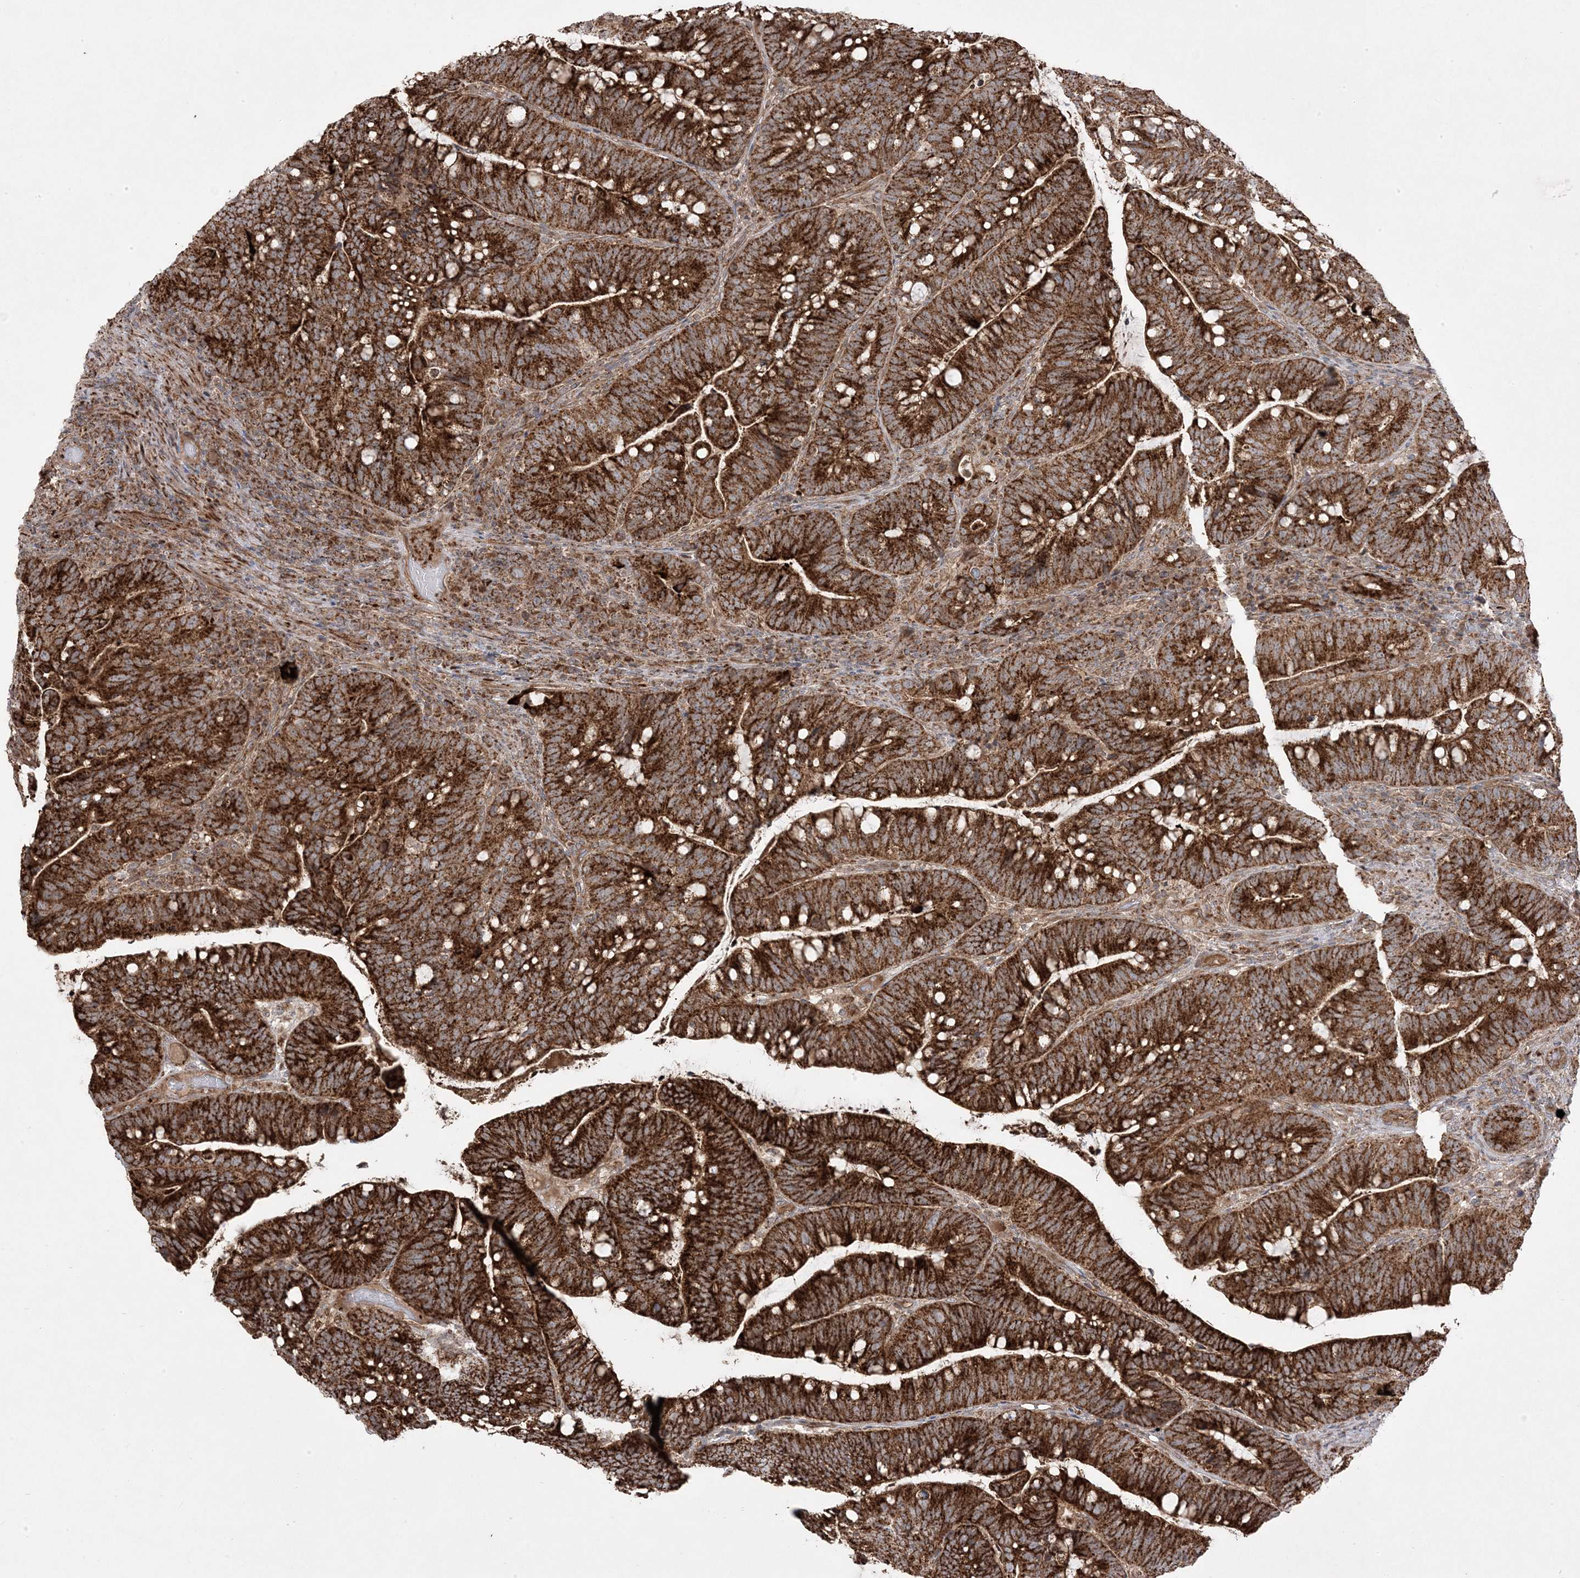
{"staining": {"intensity": "strong", "quantity": ">75%", "location": "cytoplasmic/membranous"}, "tissue": "colorectal cancer", "cell_type": "Tumor cells", "image_type": "cancer", "snomed": [{"axis": "morphology", "description": "Adenocarcinoma, NOS"}, {"axis": "topography", "description": "Colon"}], "caption": "Protein staining of colorectal cancer tissue reveals strong cytoplasmic/membranous staining in about >75% of tumor cells.", "gene": "CLUAP1", "patient": {"sex": "female", "age": 66}}